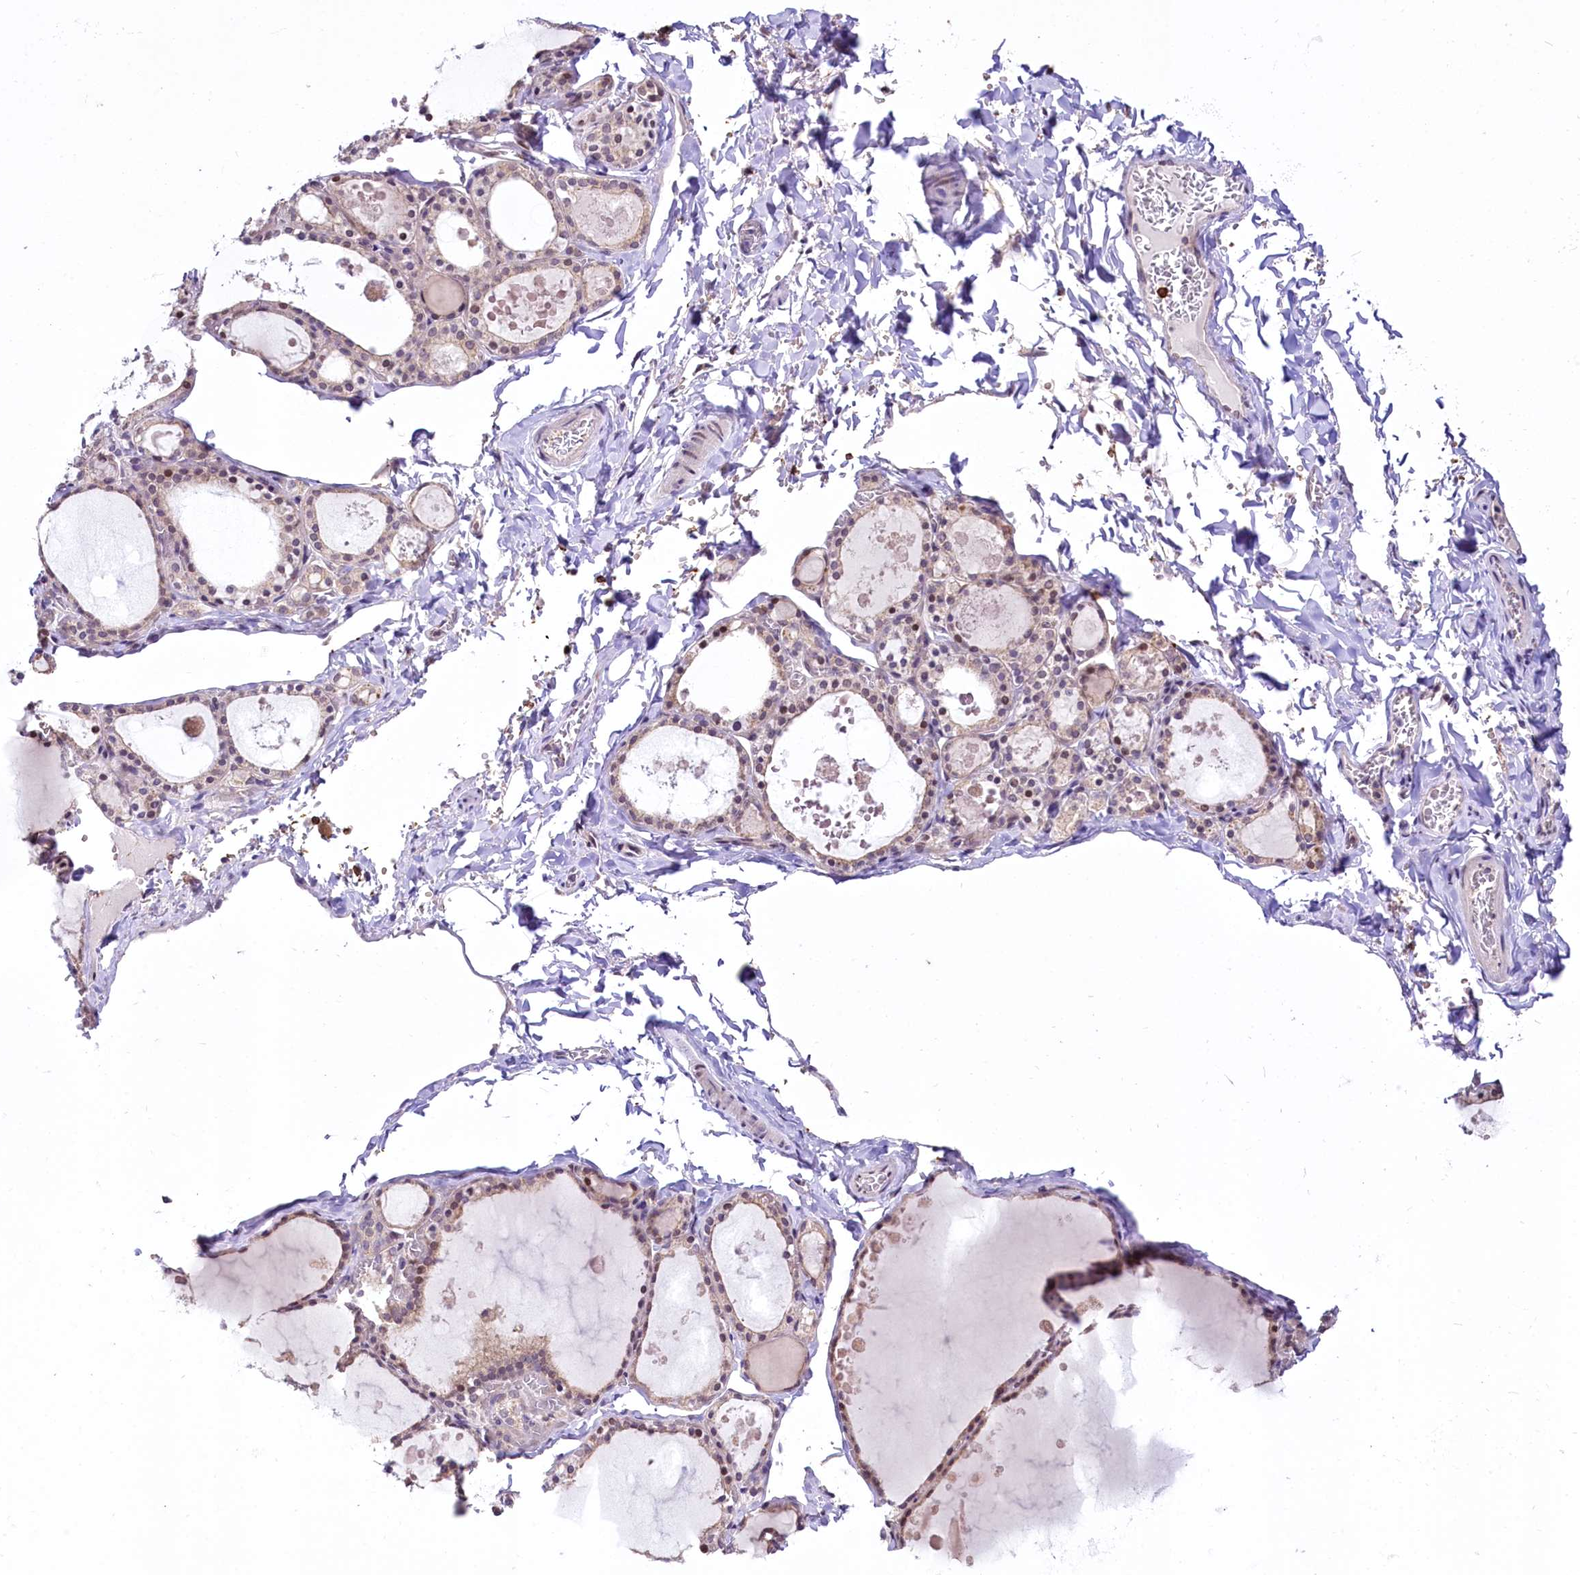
{"staining": {"intensity": "weak", "quantity": "25%-75%", "location": "cytoplasmic/membranous,nuclear"}, "tissue": "thyroid gland", "cell_type": "Glandular cells", "image_type": "normal", "snomed": [{"axis": "morphology", "description": "Normal tissue, NOS"}, {"axis": "topography", "description": "Thyroid gland"}], "caption": "This is an image of IHC staining of unremarkable thyroid gland, which shows weak expression in the cytoplasmic/membranous,nuclear of glandular cells.", "gene": "BANK1", "patient": {"sex": "male", "age": 56}}